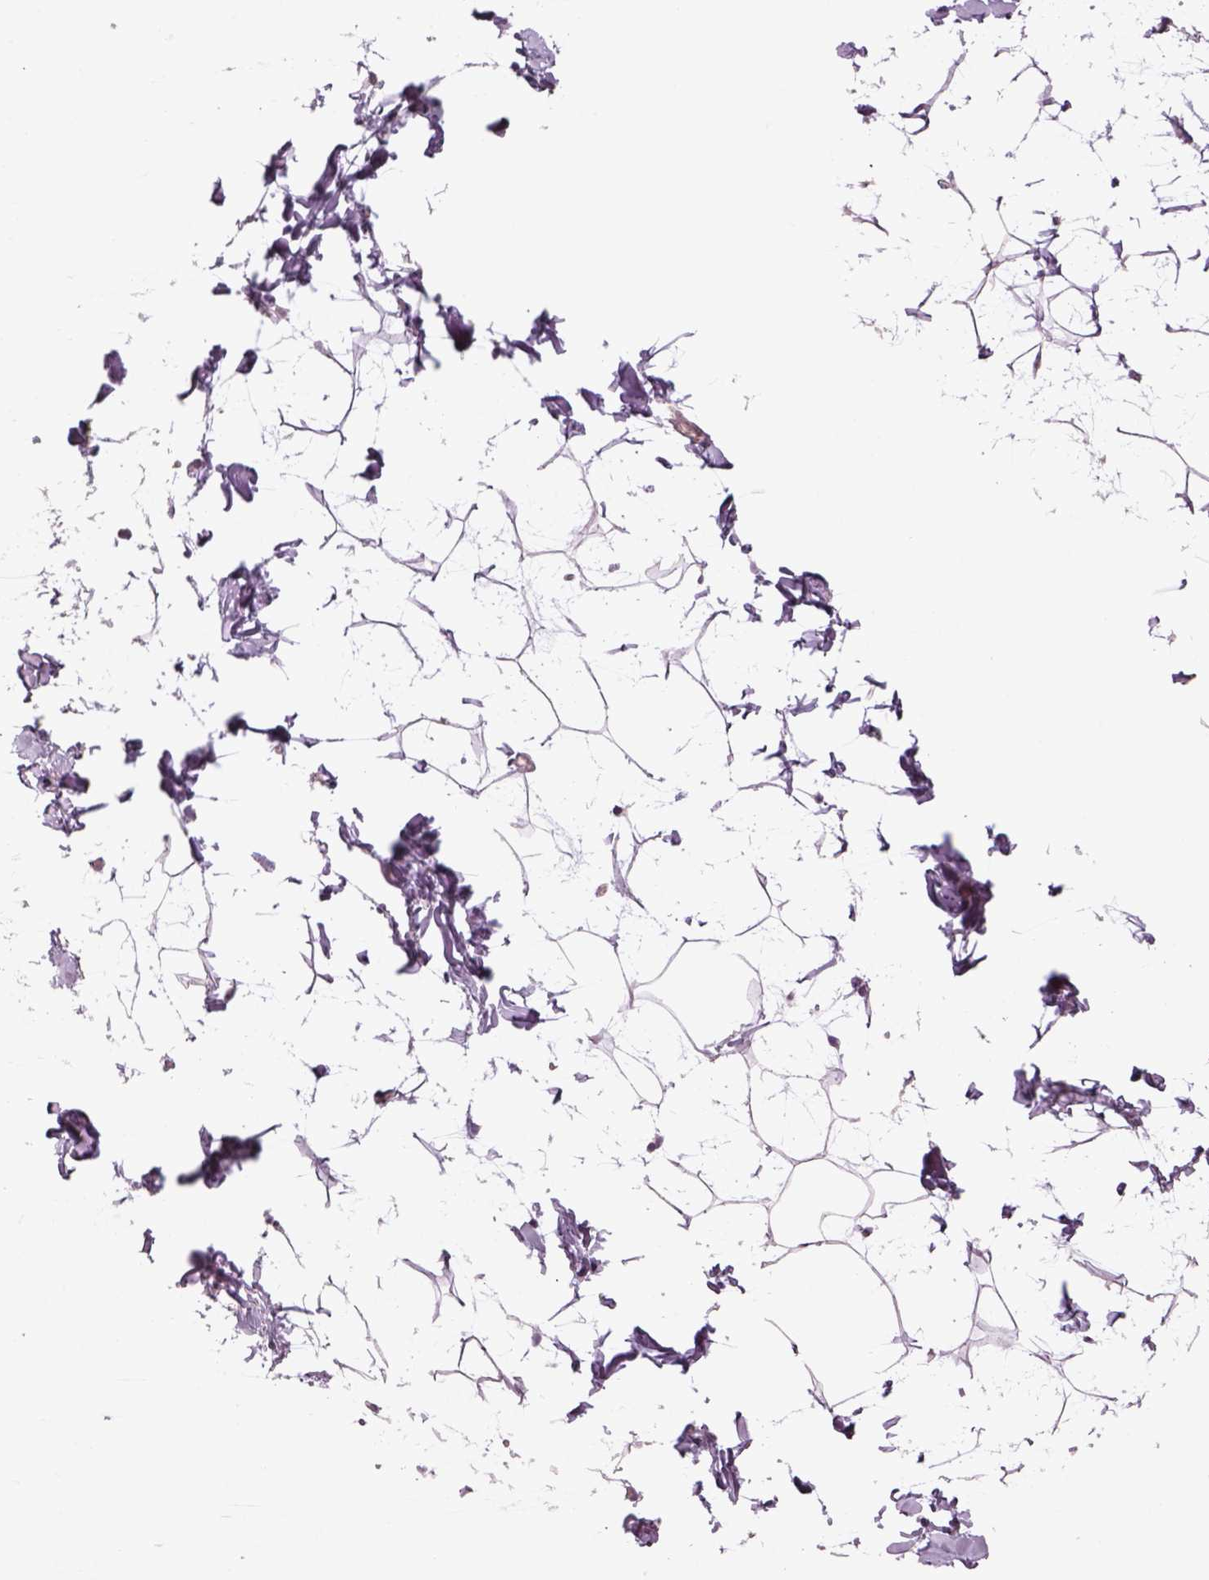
{"staining": {"intensity": "negative", "quantity": "none", "location": "none"}, "tissue": "adipose tissue", "cell_type": "Adipocytes", "image_type": "normal", "snomed": [{"axis": "morphology", "description": "Normal tissue, NOS"}, {"axis": "topography", "description": "Gallbladder"}, {"axis": "topography", "description": "Peripheral nerve tissue"}], "caption": "Immunohistochemistry (IHC) image of normal adipose tissue: adipose tissue stained with DAB (3,3'-diaminobenzidine) shows no significant protein positivity in adipocytes. The staining was performed using DAB to visualize the protein expression in brown, while the nuclei were stained in blue with hematoxylin (Magnification: 20x).", "gene": "PENK", "patient": {"sex": "female", "age": 45}}